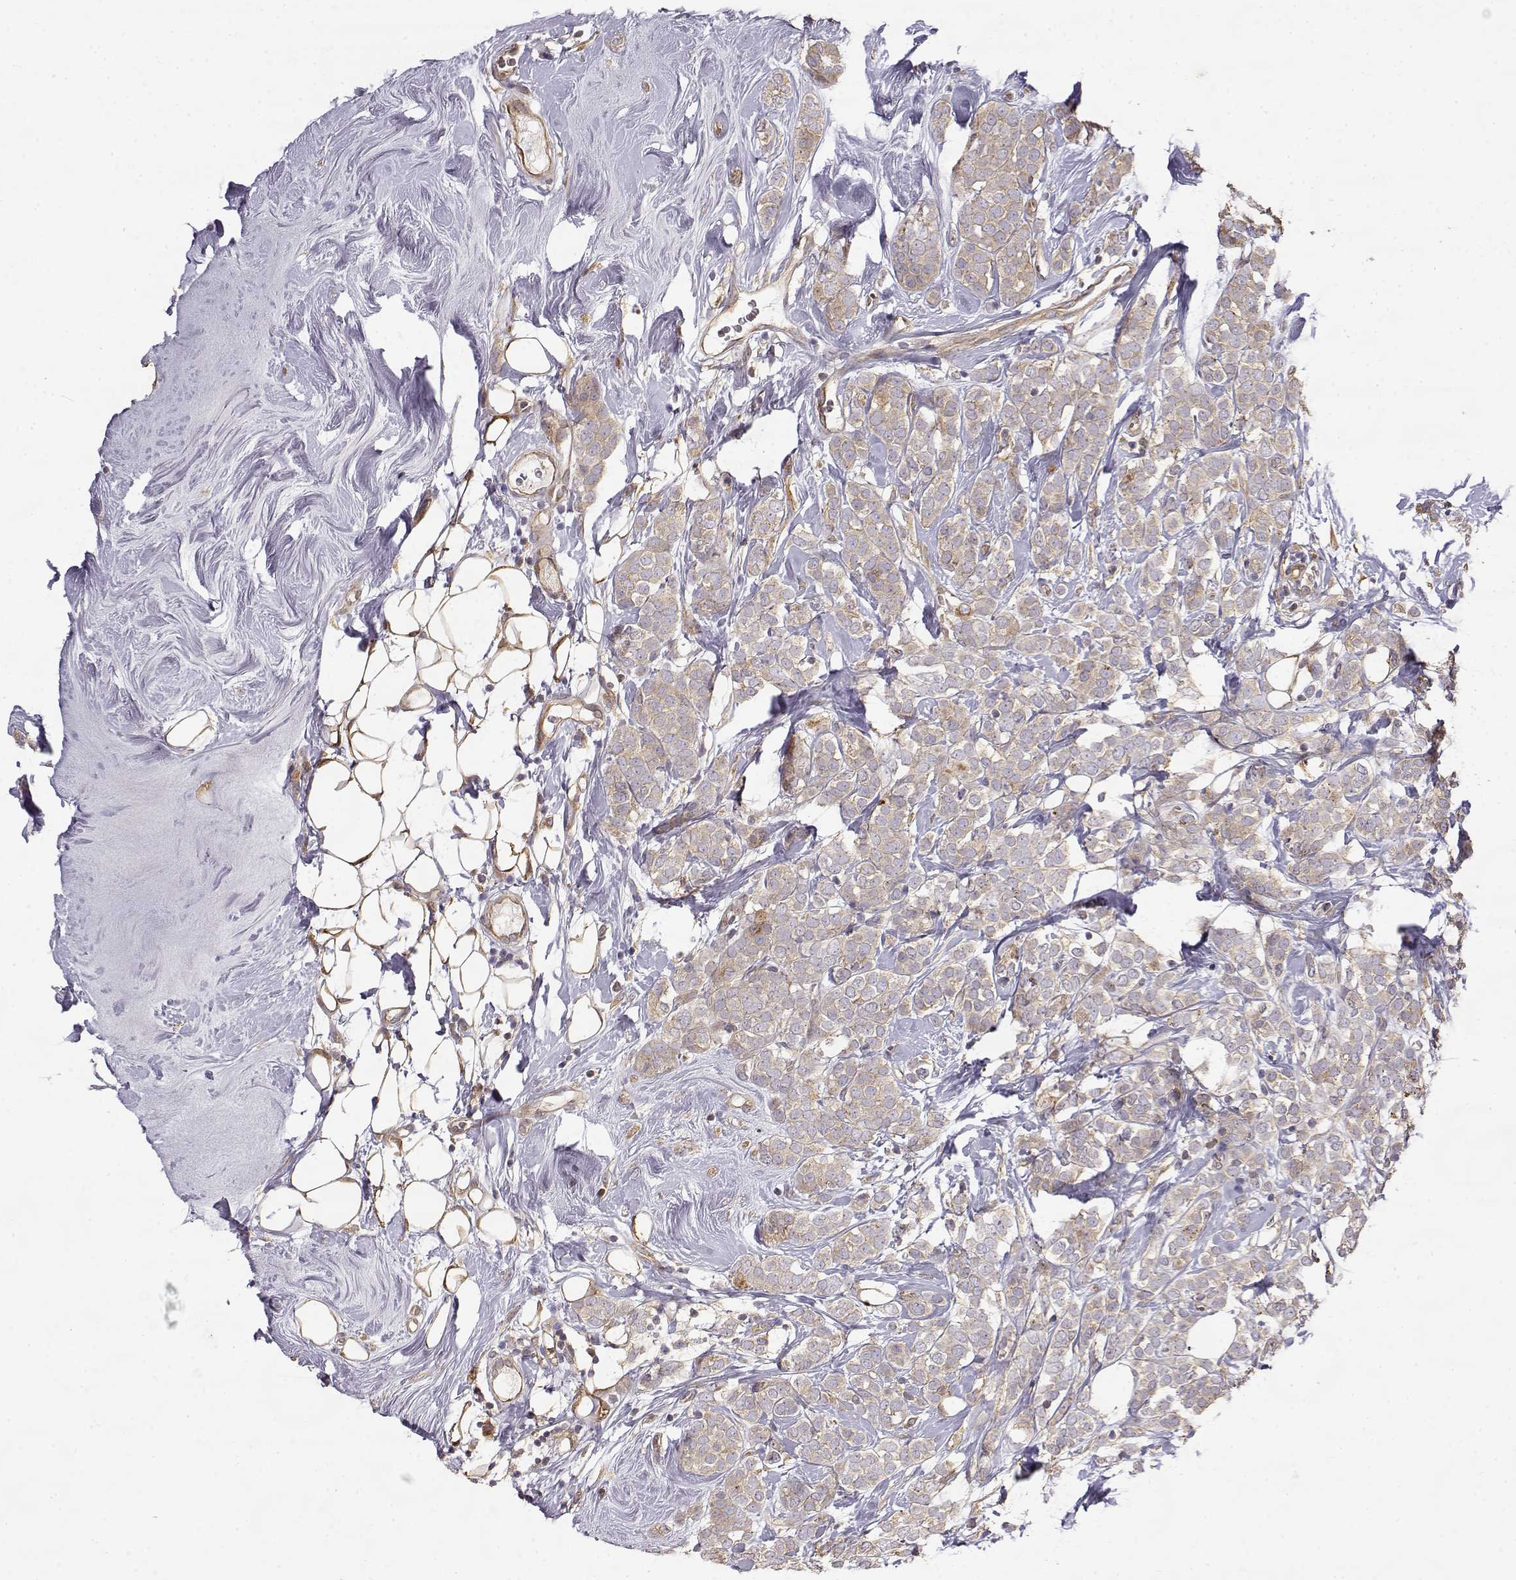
{"staining": {"intensity": "weak", "quantity": ">75%", "location": "cytoplasmic/membranous"}, "tissue": "breast cancer", "cell_type": "Tumor cells", "image_type": "cancer", "snomed": [{"axis": "morphology", "description": "Lobular carcinoma"}, {"axis": "topography", "description": "Breast"}], "caption": "There is low levels of weak cytoplasmic/membranous staining in tumor cells of lobular carcinoma (breast), as demonstrated by immunohistochemical staining (brown color).", "gene": "CRIM1", "patient": {"sex": "female", "age": 49}}